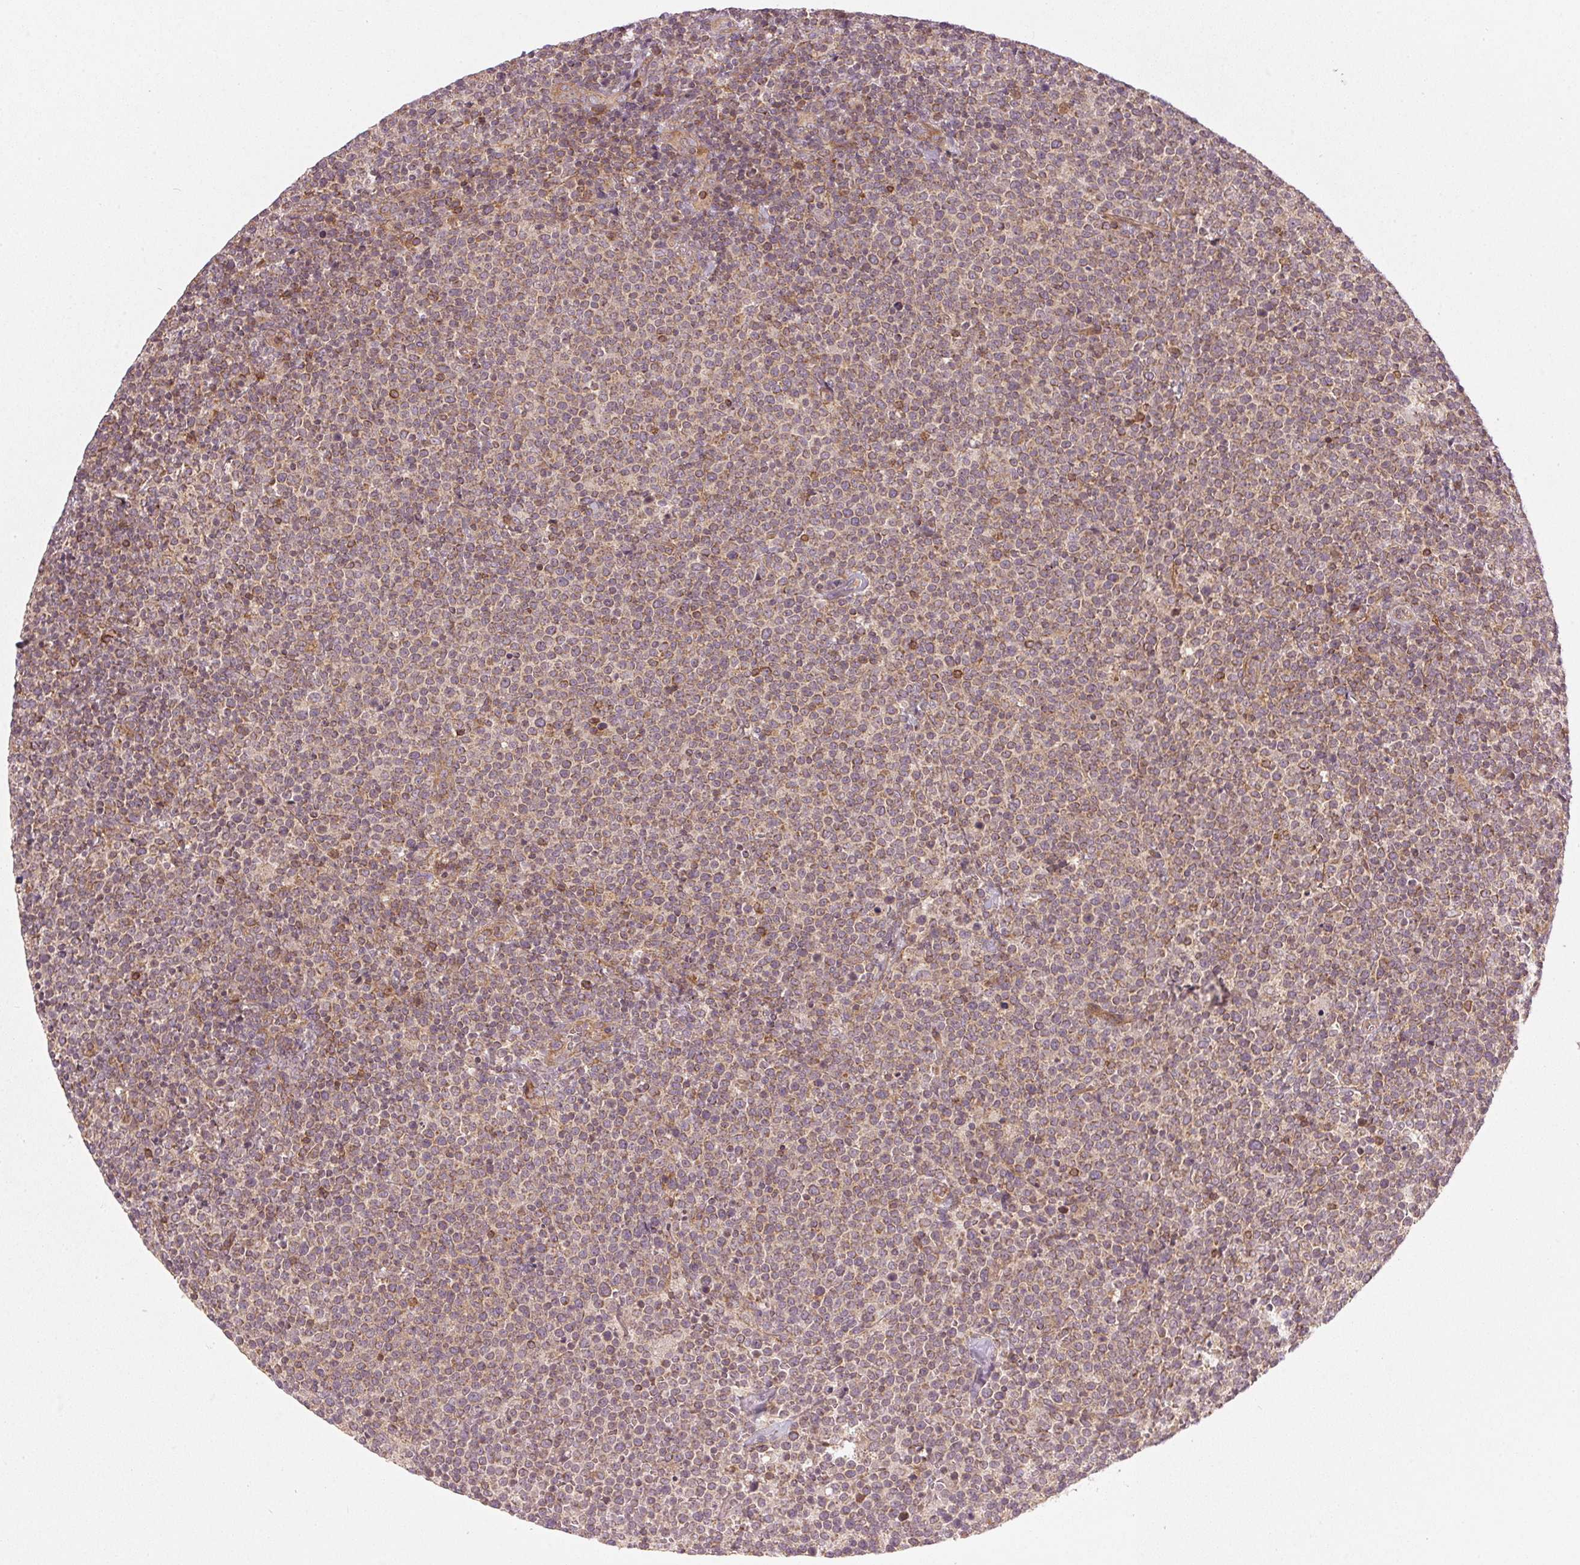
{"staining": {"intensity": "moderate", "quantity": ">75%", "location": "cytoplasmic/membranous"}, "tissue": "lymphoma", "cell_type": "Tumor cells", "image_type": "cancer", "snomed": [{"axis": "morphology", "description": "Malignant lymphoma, non-Hodgkin's type, High grade"}, {"axis": "topography", "description": "Lymph node"}], "caption": "Human lymphoma stained for a protein (brown) exhibits moderate cytoplasmic/membranous positive expression in about >75% of tumor cells.", "gene": "NADK2", "patient": {"sex": "male", "age": 61}}